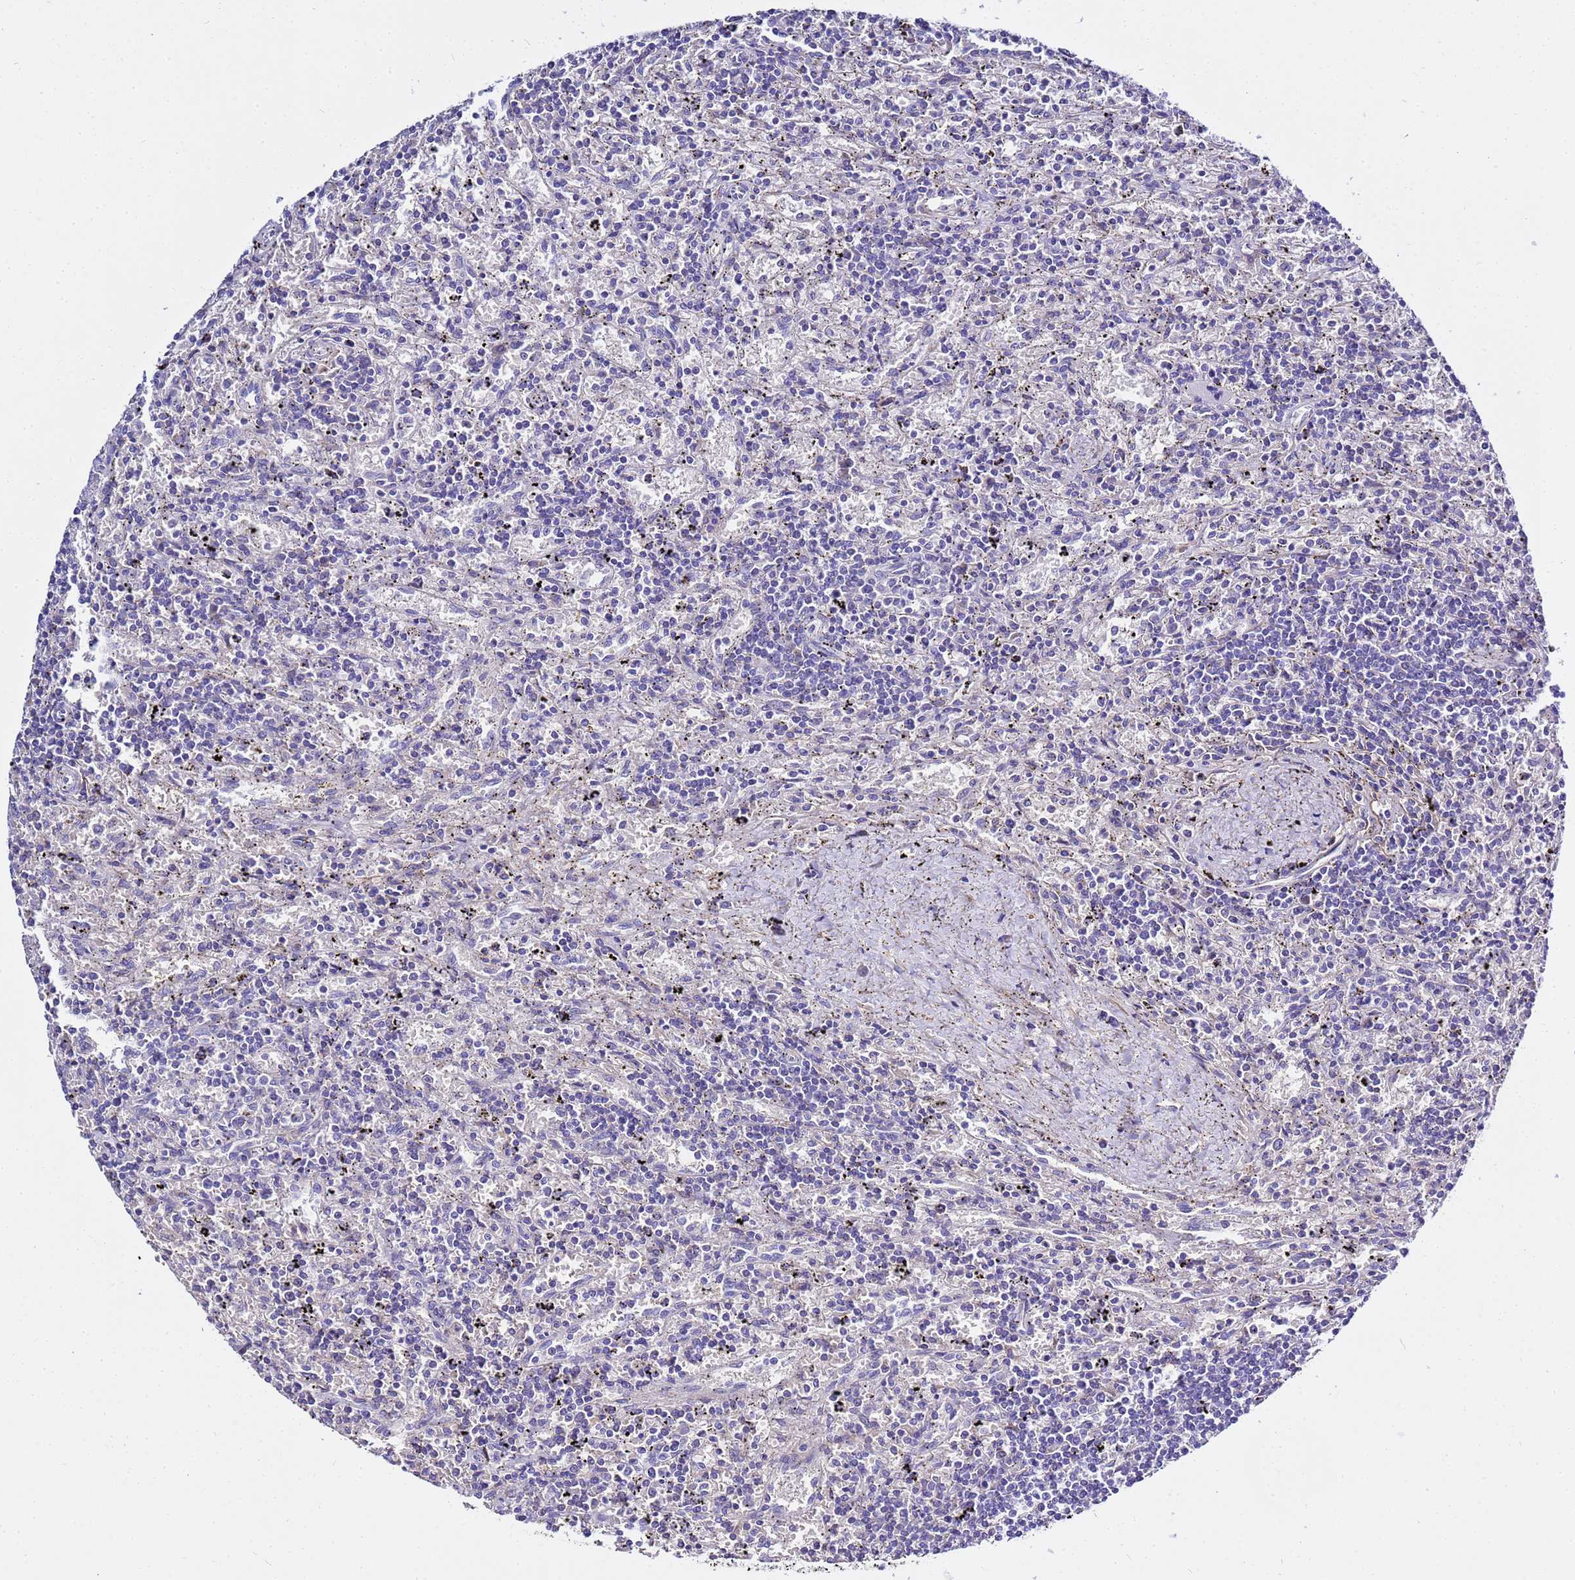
{"staining": {"intensity": "negative", "quantity": "none", "location": "none"}, "tissue": "lymphoma", "cell_type": "Tumor cells", "image_type": "cancer", "snomed": [{"axis": "morphology", "description": "Malignant lymphoma, non-Hodgkin's type, Low grade"}, {"axis": "topography", "description": "Spleen"}], "caption": "Malignant lymphoma, non-Hodgkin's type (low-grade) was stained to show a protein in brown. There is no significant positivity in tumor cells.", "gene": "USP18", "patient": {"sex": "male", "age": 76}}